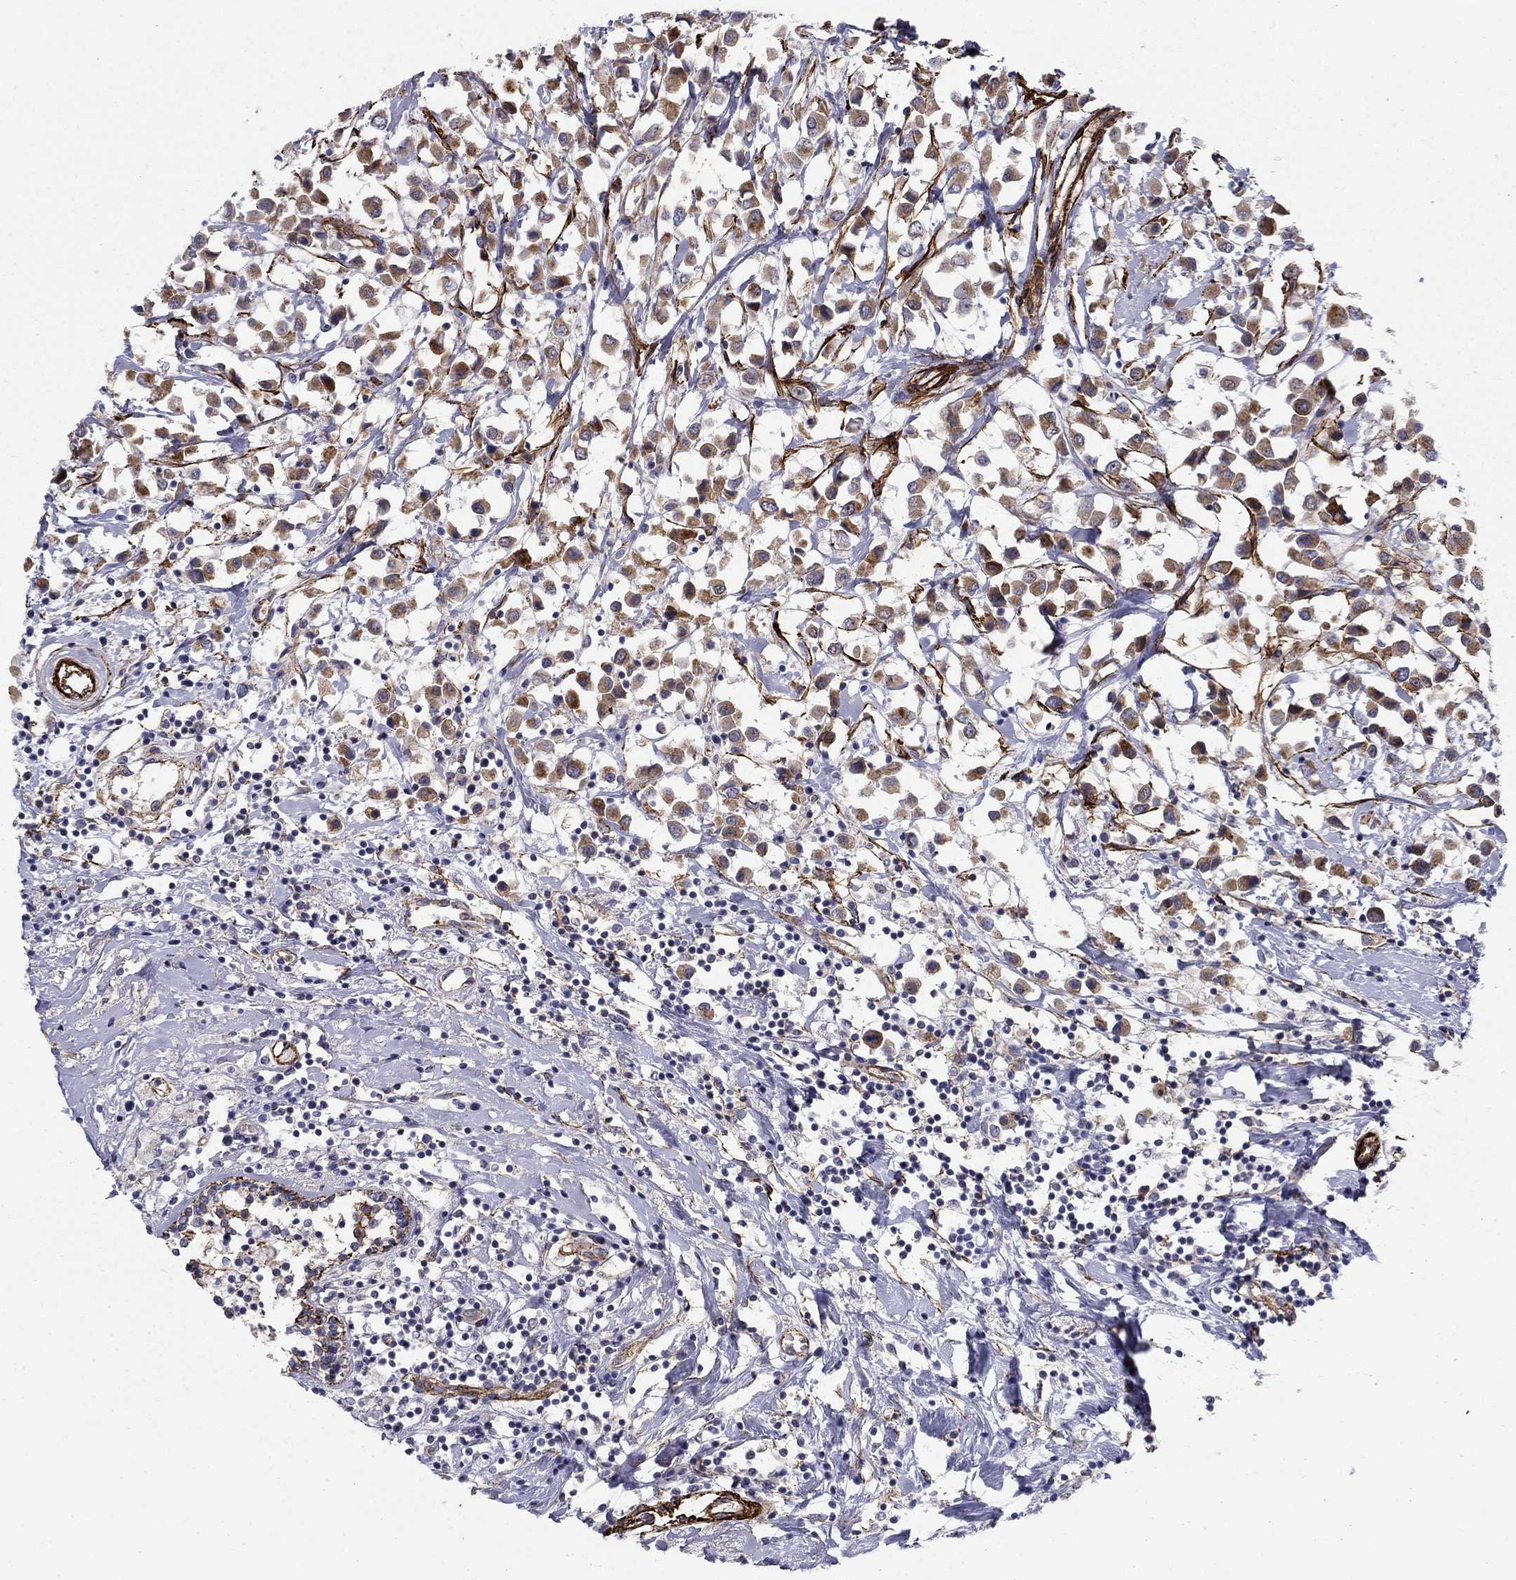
{"staining": {"intensity": "moderate", "quantity": ">75%", "location": "cytoplasmic/membranous"}, "tissue": "breast cancer", "cell_type": "Tumor cells", "image_type": "cancer", "snomed": [{"axis": "morphology", "description": "Duct carcinoma"}, {"axis": "topography", "description": "Breast"}], "caption": "Breast cancer stained with DAB IHC shows medium levels of moderate cytoplasmic/membranous positivity in about >75% of tumor cells.", "gene": "KRBA1", "patient": {"sex": "female", "age": 61}}